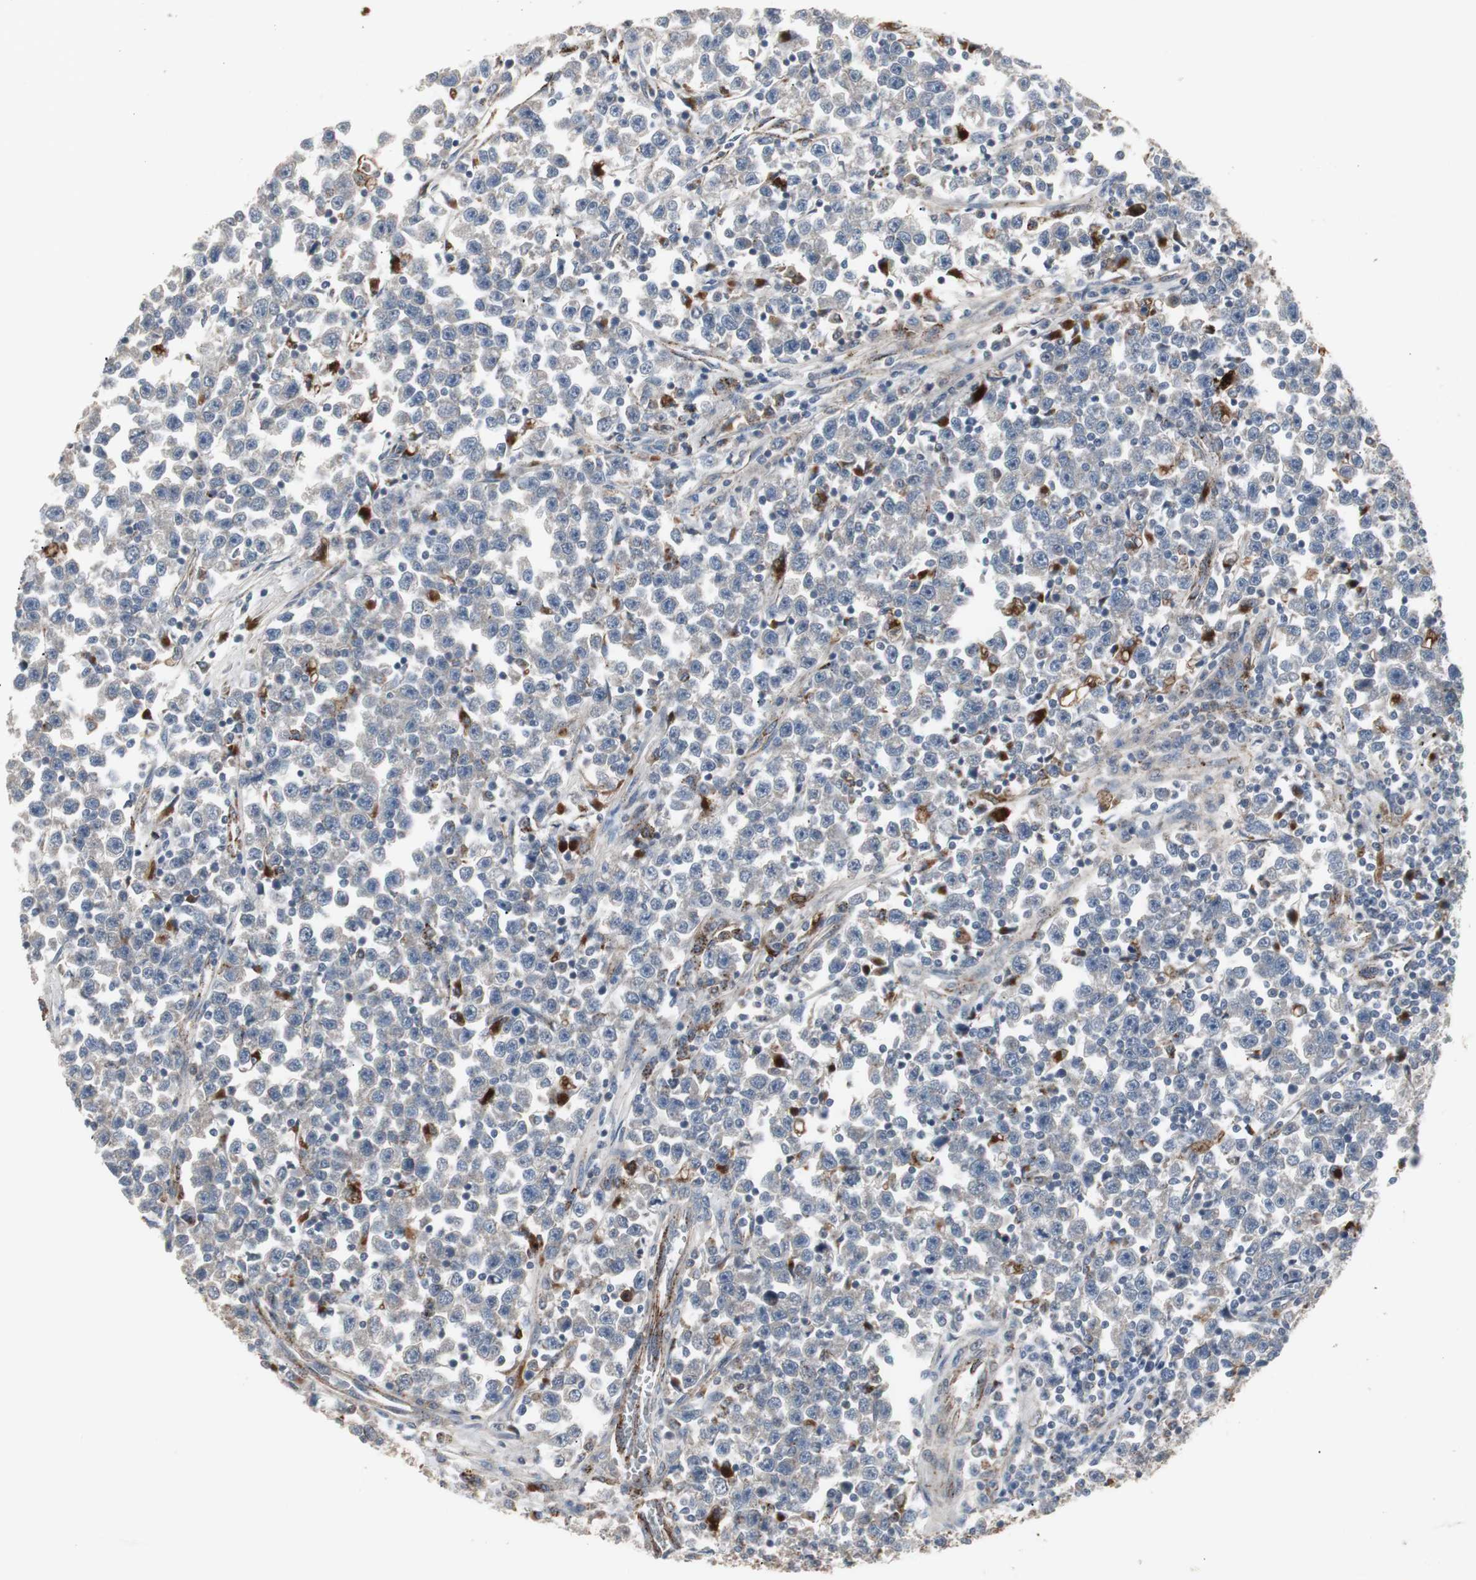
{"staining": {"intensity": "negative", "quantity": "none", "location": "none"}, "tissue": "testis cancer", "cell_type": "Tumor cells", "image_type": "cancer", "snomed": [{"axis": "morphology", "description": "Seminoma, NOS"}, {"axis": "topography", "description": "Testis"}], "caption": "A high-resolution photomicrograph shows IHC staining of testis cancer, which demonstrates no significant staining in tumor cells.", "gene": "GBA1", "patient": {"sex": "male", "age": 43}}